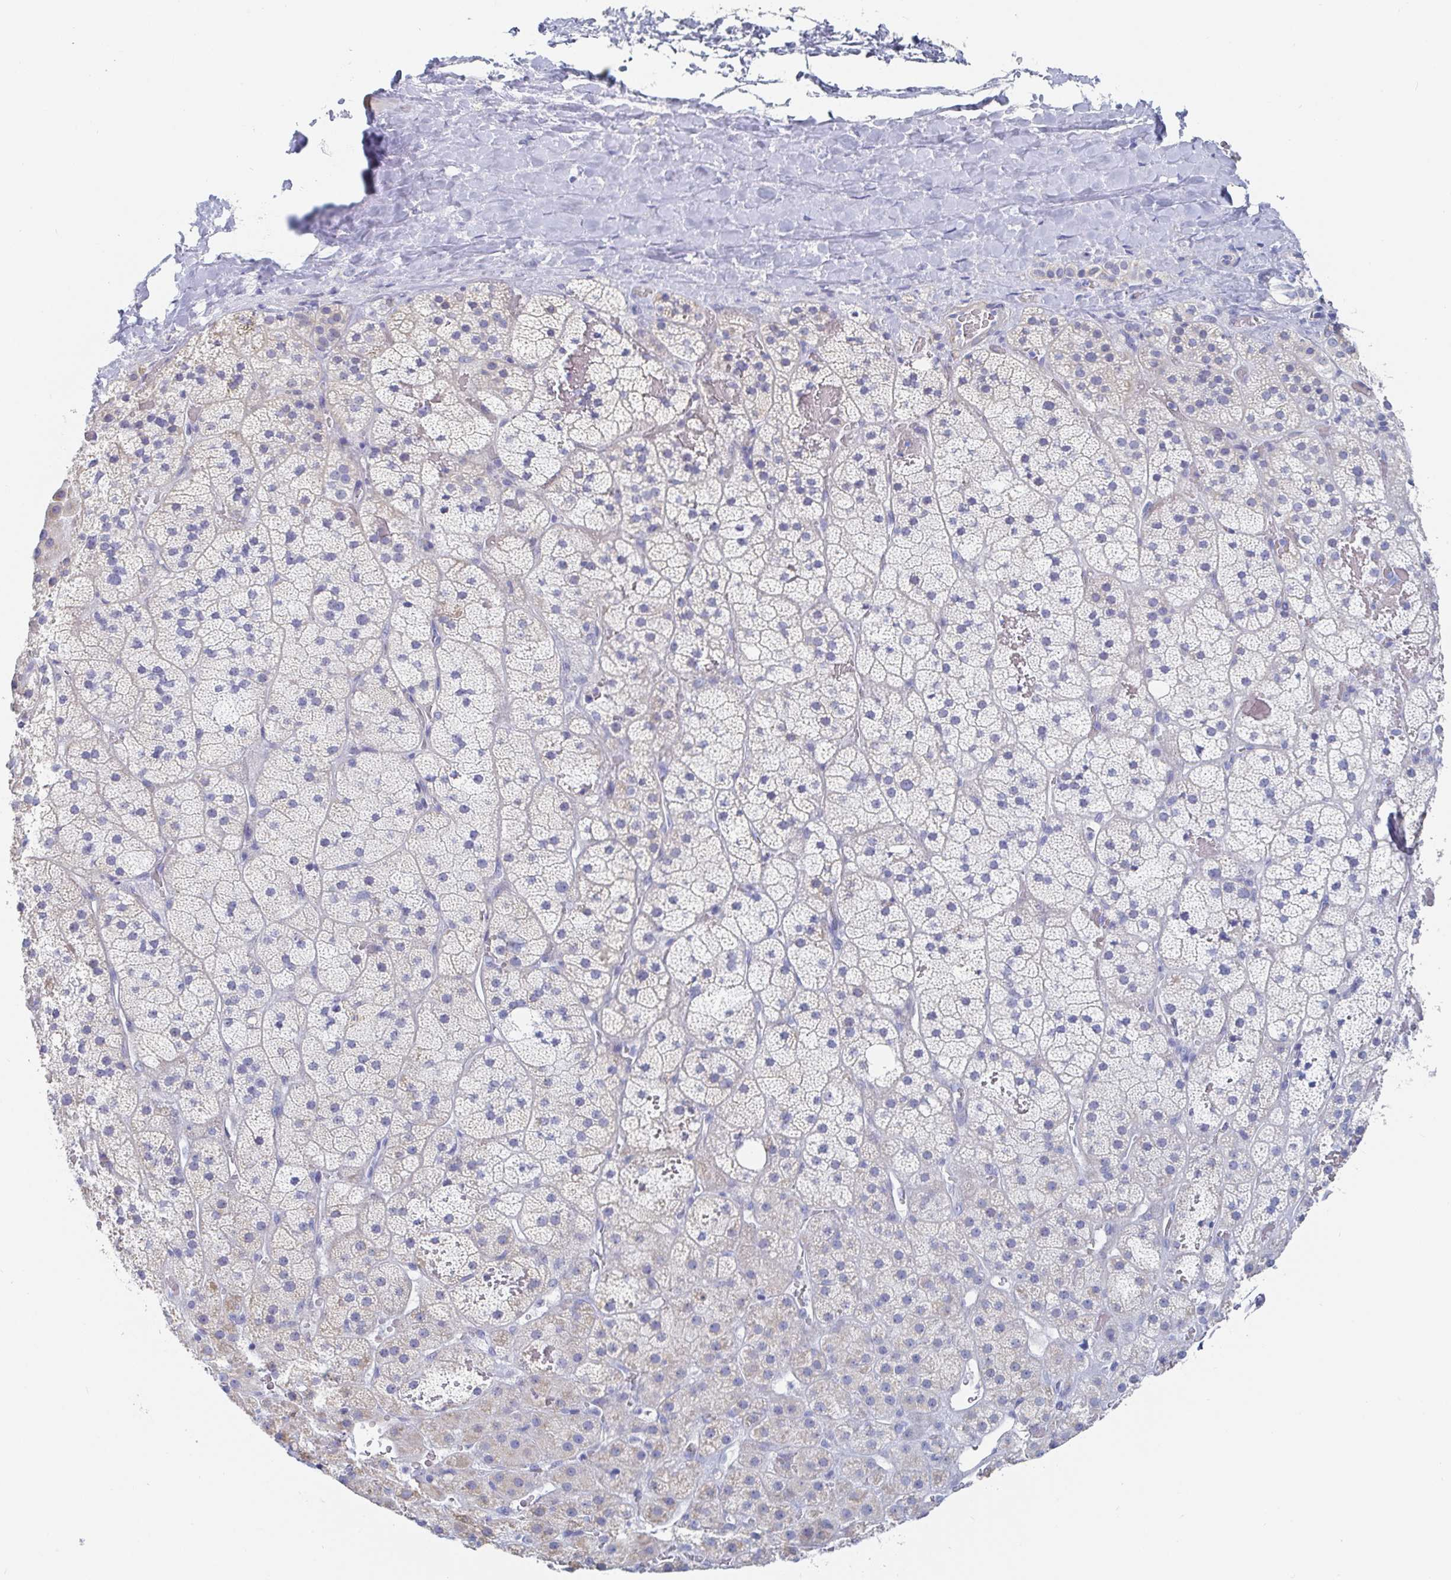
{"staining": {"intensity": "moderate", "quantity": "<25%", "location": "cytoplasmic/membranous"}, "tissue": "adrenal gland", "cell_type": "Glandular cells", "image_type": "normal", "snomed": [{"axis": "morphology", "description": "Normal tissue, NOS"}, {"axis": "topography", "description": "Adrenal gland"}], "caption": "Brown immunohistochemical staining in benign adrenal gland displays moderate cytoplasmic/membranous positivity in about <25% of glandular cells.", "gene": "PACSIN1", "patient": {"sex": "male", "age": 57}}